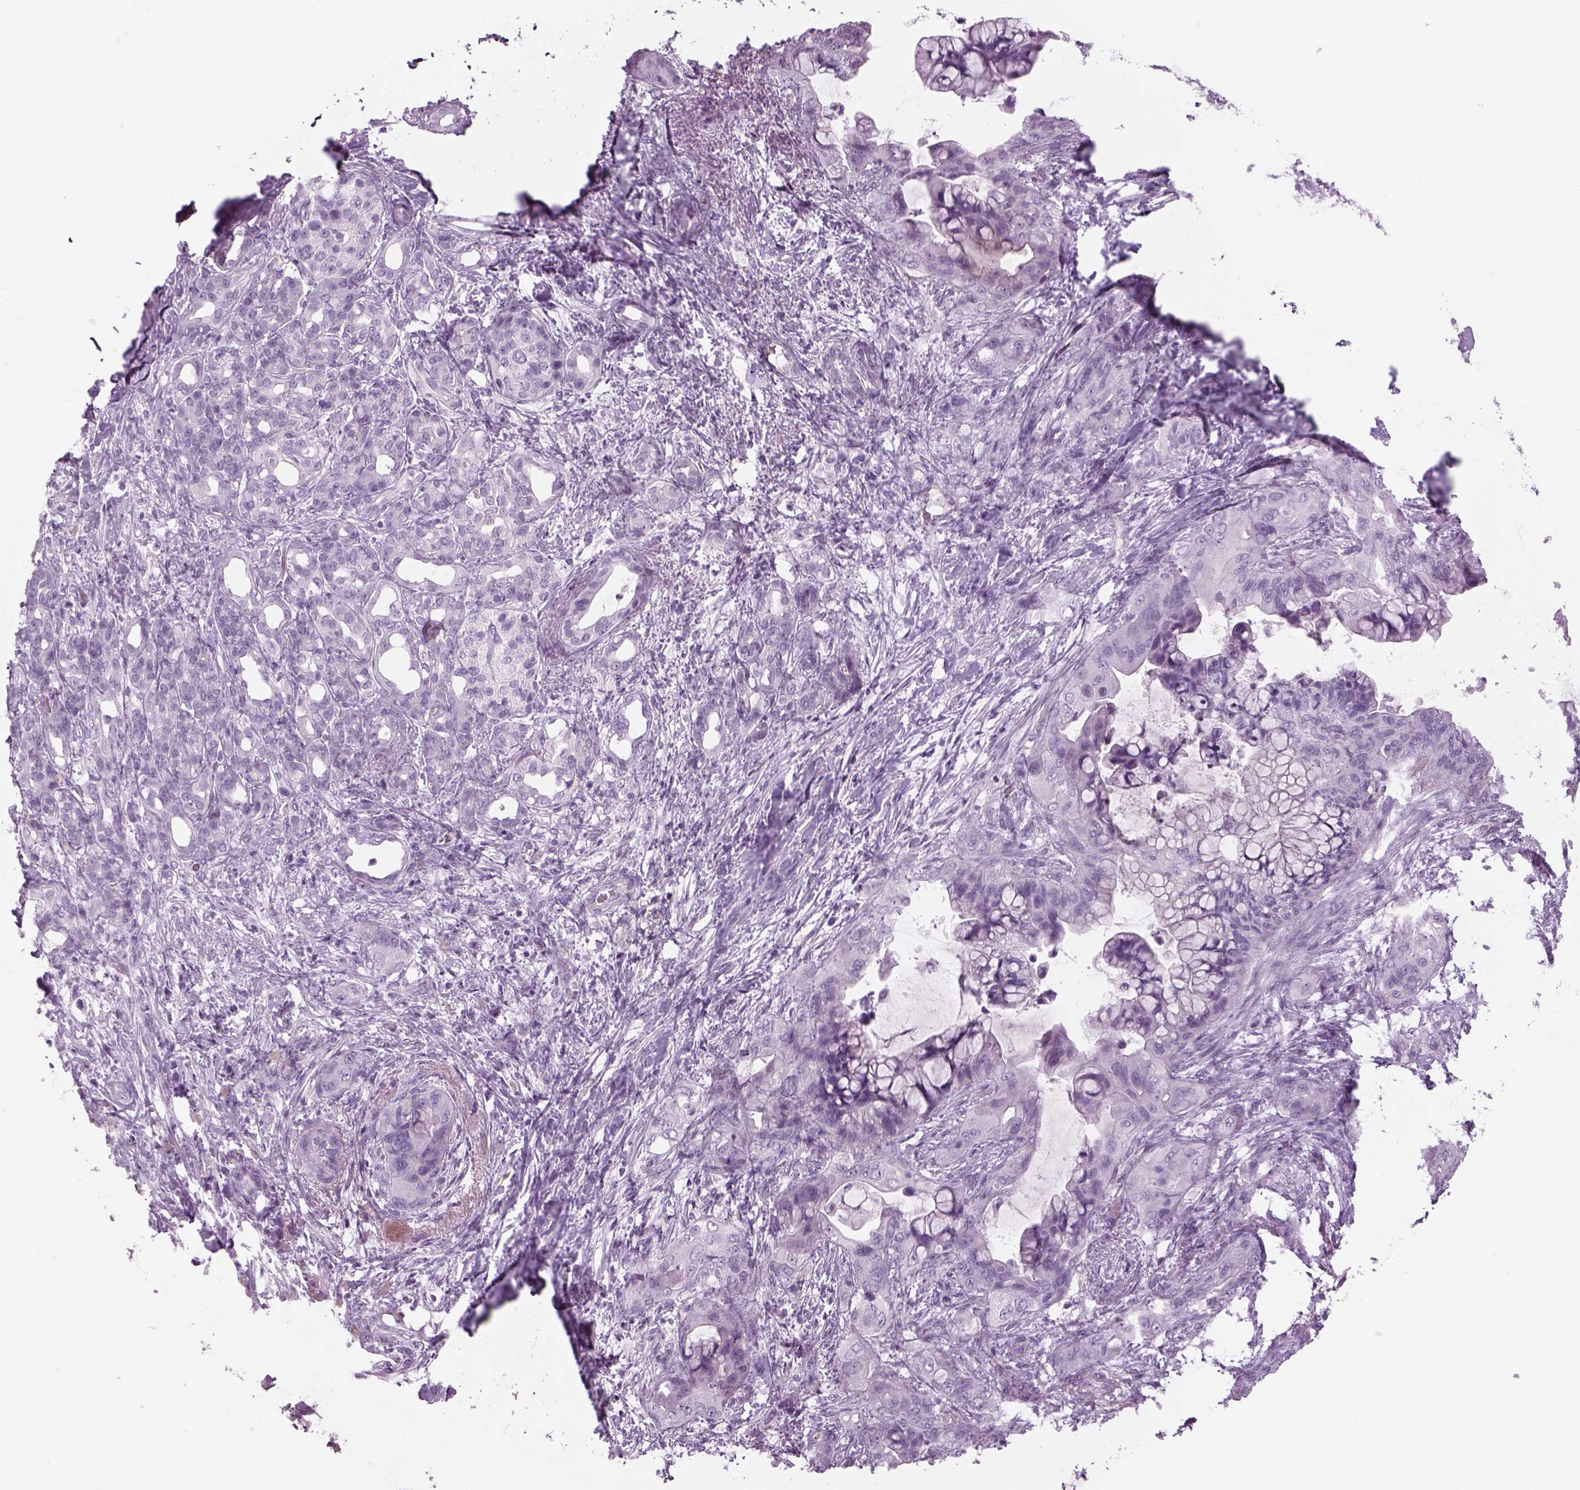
{"staining": {"intensity": "negative", "quantity": "none", "location": "none"}, "tissue": "pancreatic cancer", "cell_type": "Tumor cells", "image_type": "cancer", "snomed": [{"axis": "morphology", "description": "Adenocarcinoma, NOS"}, {"axis": "topography", "description": "Pancreas"}], "caption": "This is an immunohistochemistry image of human pancreatic cancer (adenocarcinoma). There is no staining in tumor cells.", "gene": "GAS2L2", "patient": {"sex": "male", "age": 71}}